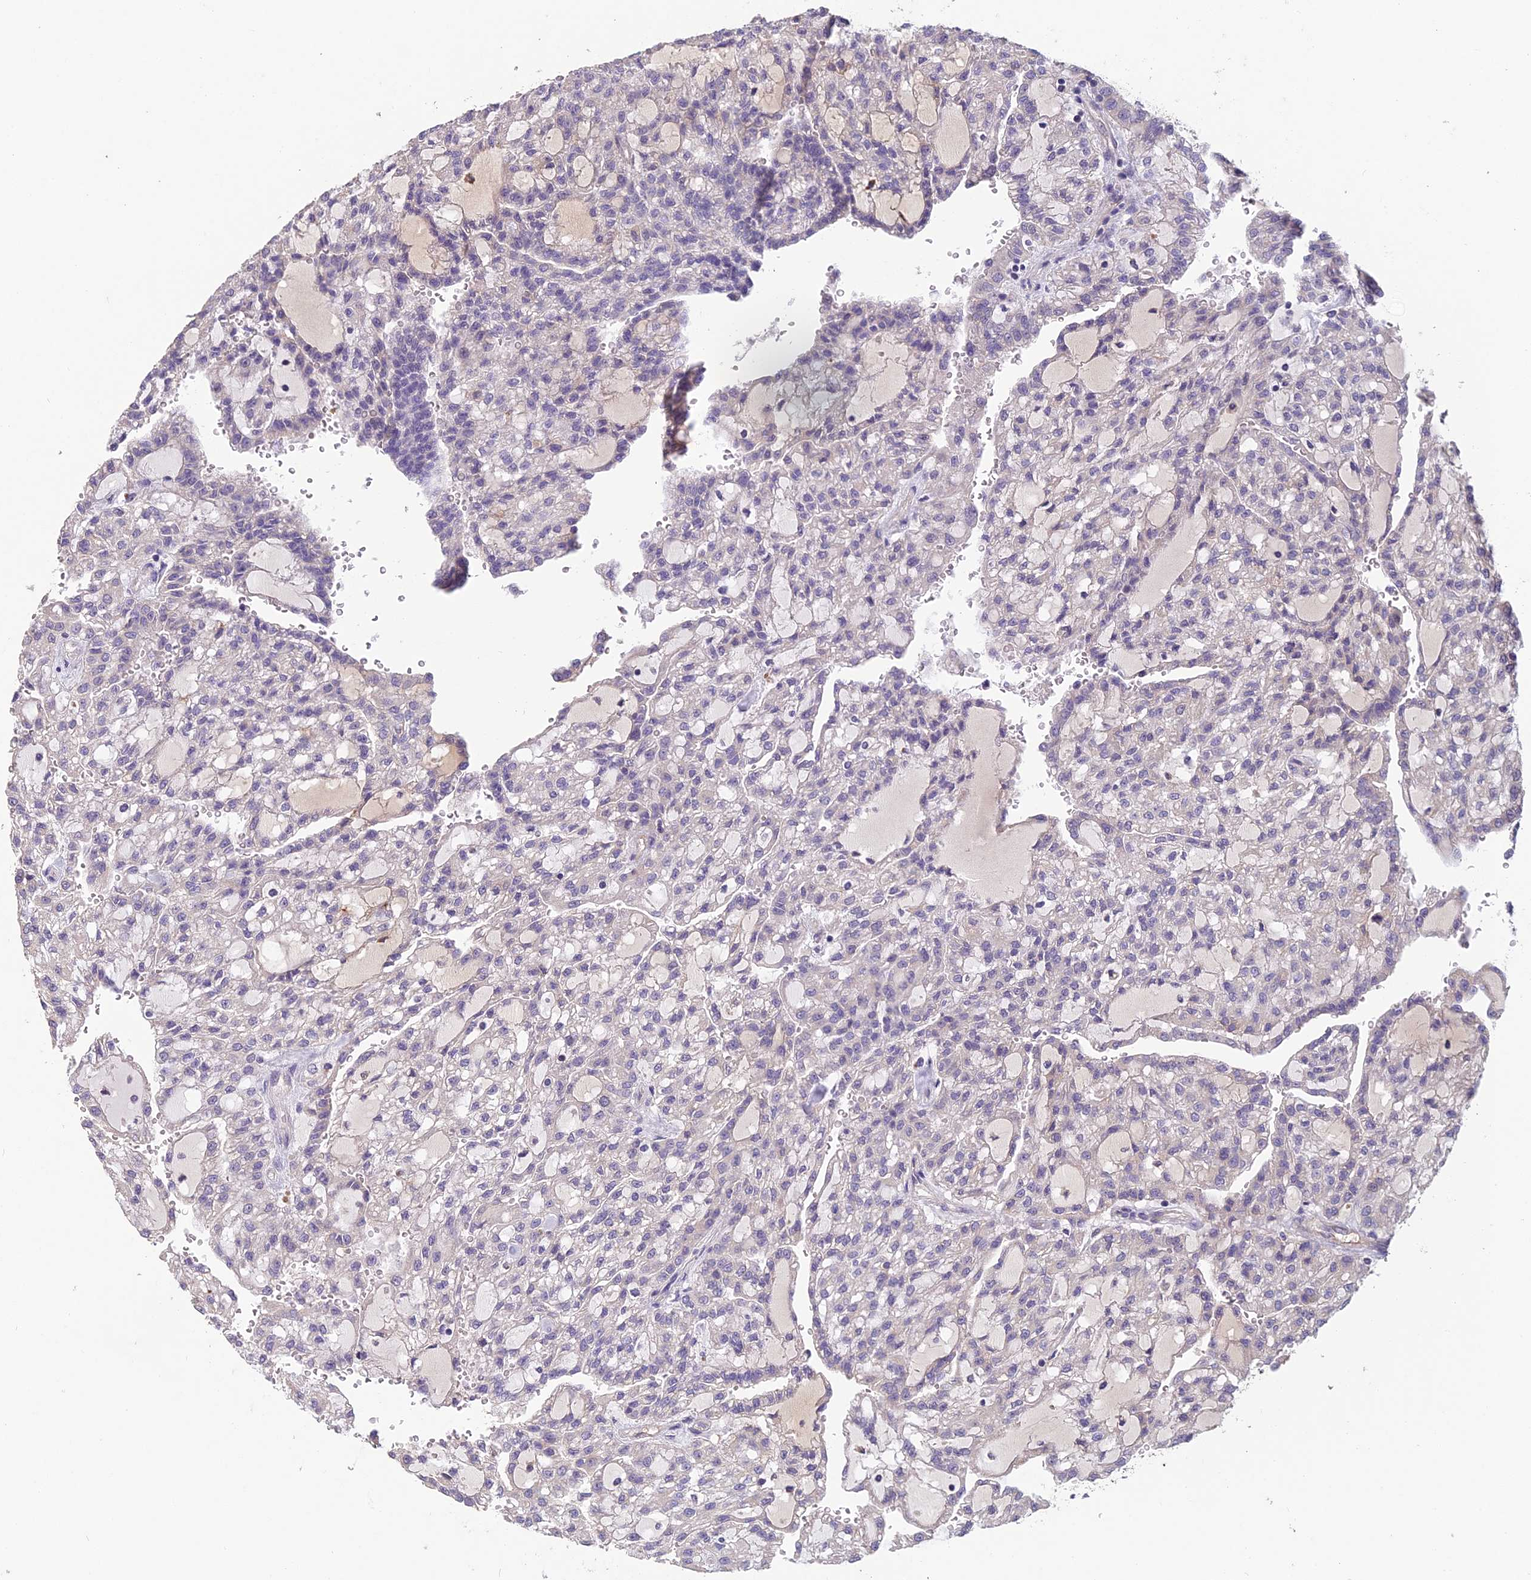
{"staining": {"intensity": "negative", "quantity": "none", "location": "none"}, "tissue": "renal cancer", "cell_type": "Tumor cells", "image_type": "cancer", "snomed": [{"axis": "morphology", "description": "Adenocarcinoma, NOS"}, {"axis": "topography", "description": "Kidney"}], "caption": "Renal cancer (adenocarcinoma) was stained to show a protein in brown. There is no significant positivity in tumor cells. Brightfield microscopy of immunohistochemistry (IHC) stained with DAB (brown) and hematoxylin (blue), captured at high magnification.", "gene": "CEACAM16", "patient": {"sex": "male", "age": 63}}